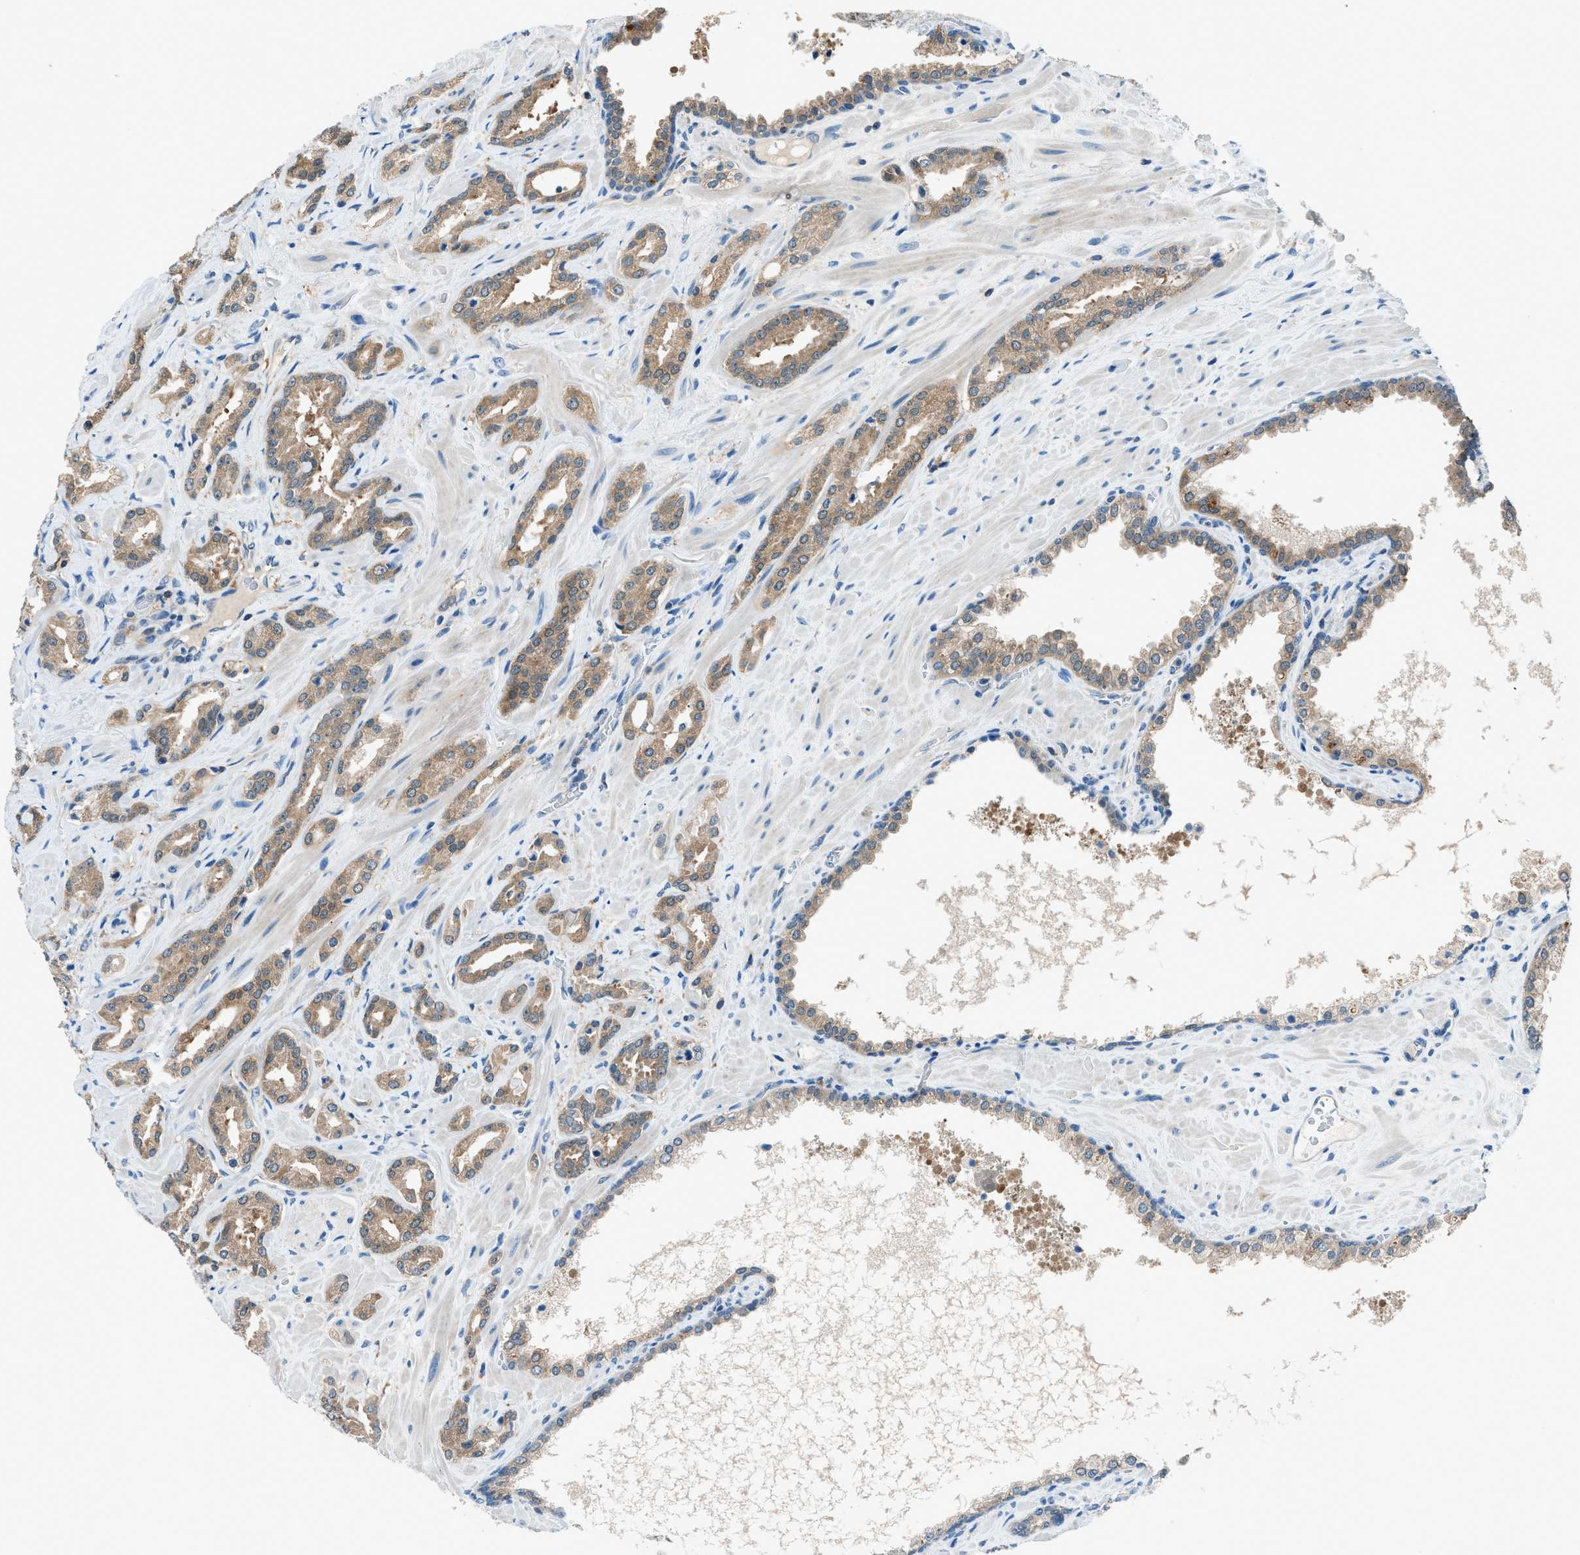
{"staining": {"intensity": "moderate", "quantity": ">75%", "location": "cytoplasmic/membranous"}, "tissue": "prostate cancer", "cell_type": "Tumor cells", "image_type": "cancer", "snomed": [{"axis": "morphology", "description": "Adenocarcinoma, High grade"}, {"axis": "topography", "description": "Prostate"}], "caption": "Tumor cells demonstrate medium levels of moderate cytoplasmic/membranous positivity in approximately >75% of cells in human prostate cancer.", "gene": "ACP1", "patient": {"sex": "male", "age": 64}}